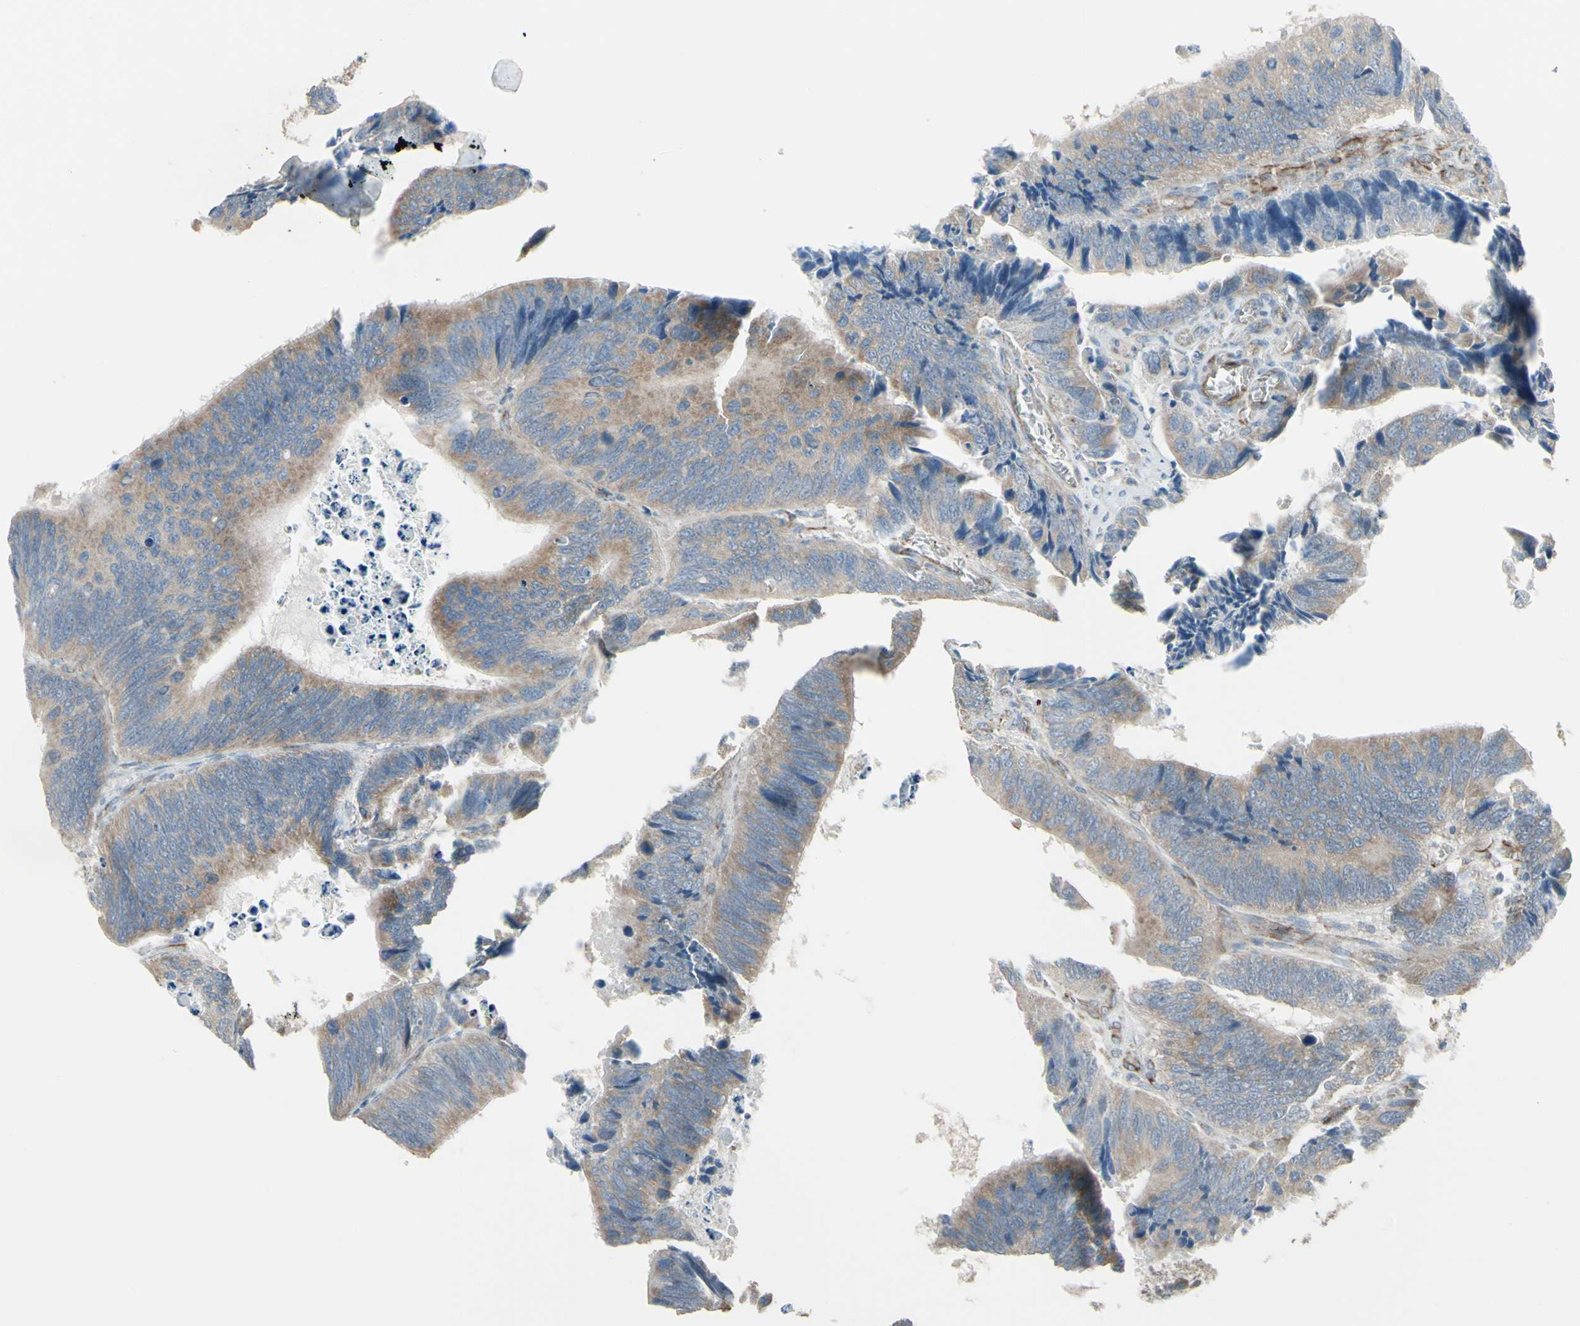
{"staining": {"intensity": "weak", "quantity": "25%-75%", "location": "cytoplasmic/membranous"}, "tissue": "colorectal cancer", "cell_type": "Tumor cells", "image_type": "cancer", "snomed": [{"axis": "morphology", "description": "Adenocarcinoma, NOS"}, {"axis": "topography", "description": "Colon"}], "caption": "High-magnification brightfield microscopy of colorectal cancer stained with DAB (brown) and counterstained with hematoxylin (blue). tumor cells exhibit weak cytoplasmic/membranous positivity is present in approximately25%-75% of cells.", "gene": "FAM171B", "patient": {"sex": "male", "age": 72}}